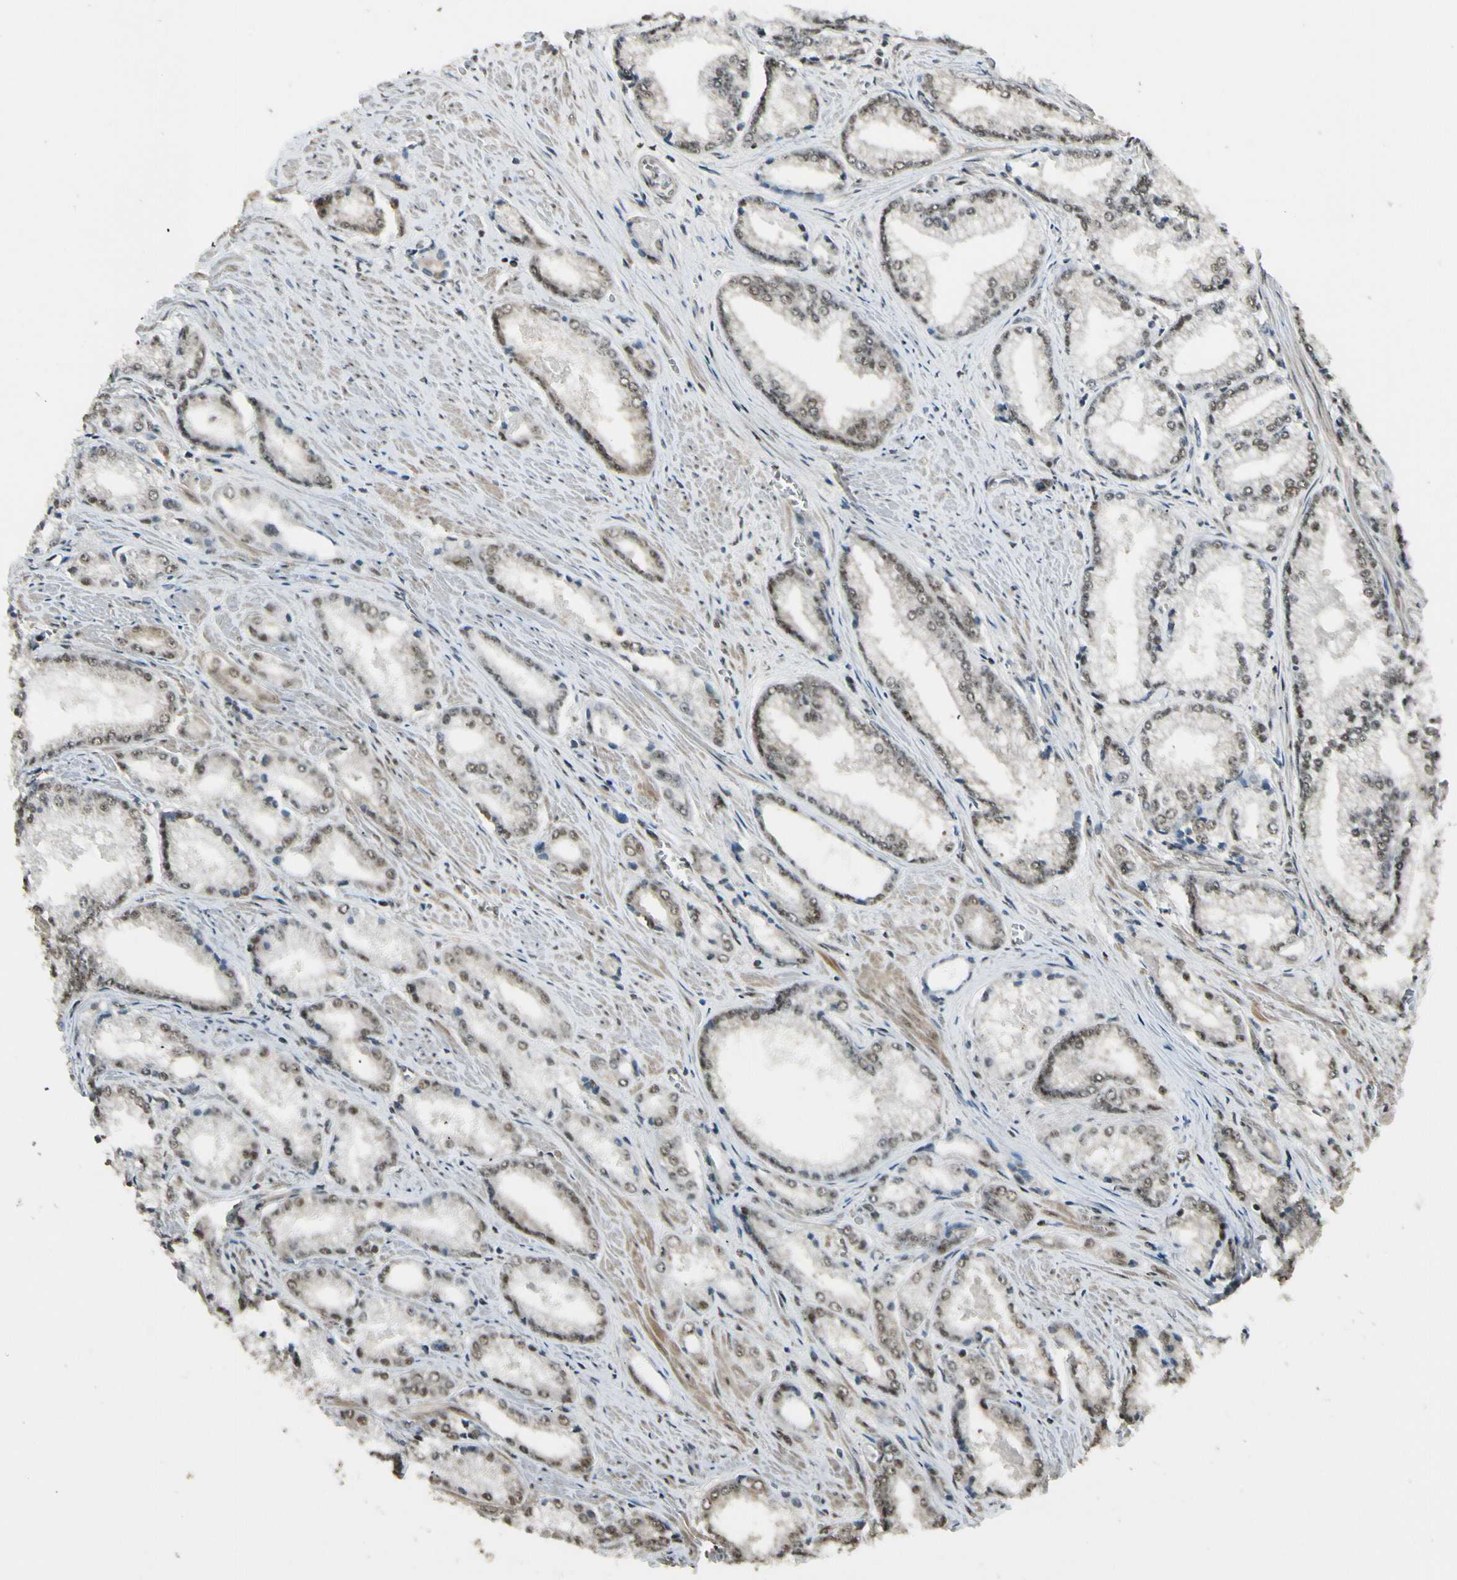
{"staining": {"intensity": "weak", "quantity": ">75%", "location": "cytoplasmic/membranous,nuclear"}, "tissue": "prostate cancer", "cell_type": "Tumor cells", "image_type": "cancer", "snomed": [{"axis": "morphology", "description": "Adenocarcinoma, Low grade"}, {"axis": "topography", "description": "Prostate"}], "caption": "The photomicrograph reveals staining of adenocarcinoma (low-grade) (prostate), revealing weak cytoplasmic/membranous and nuclear protein expression (brown color) within tumor cells.", "gene": "MCPH1", "patient": {"sex": "male", "age": 64}}